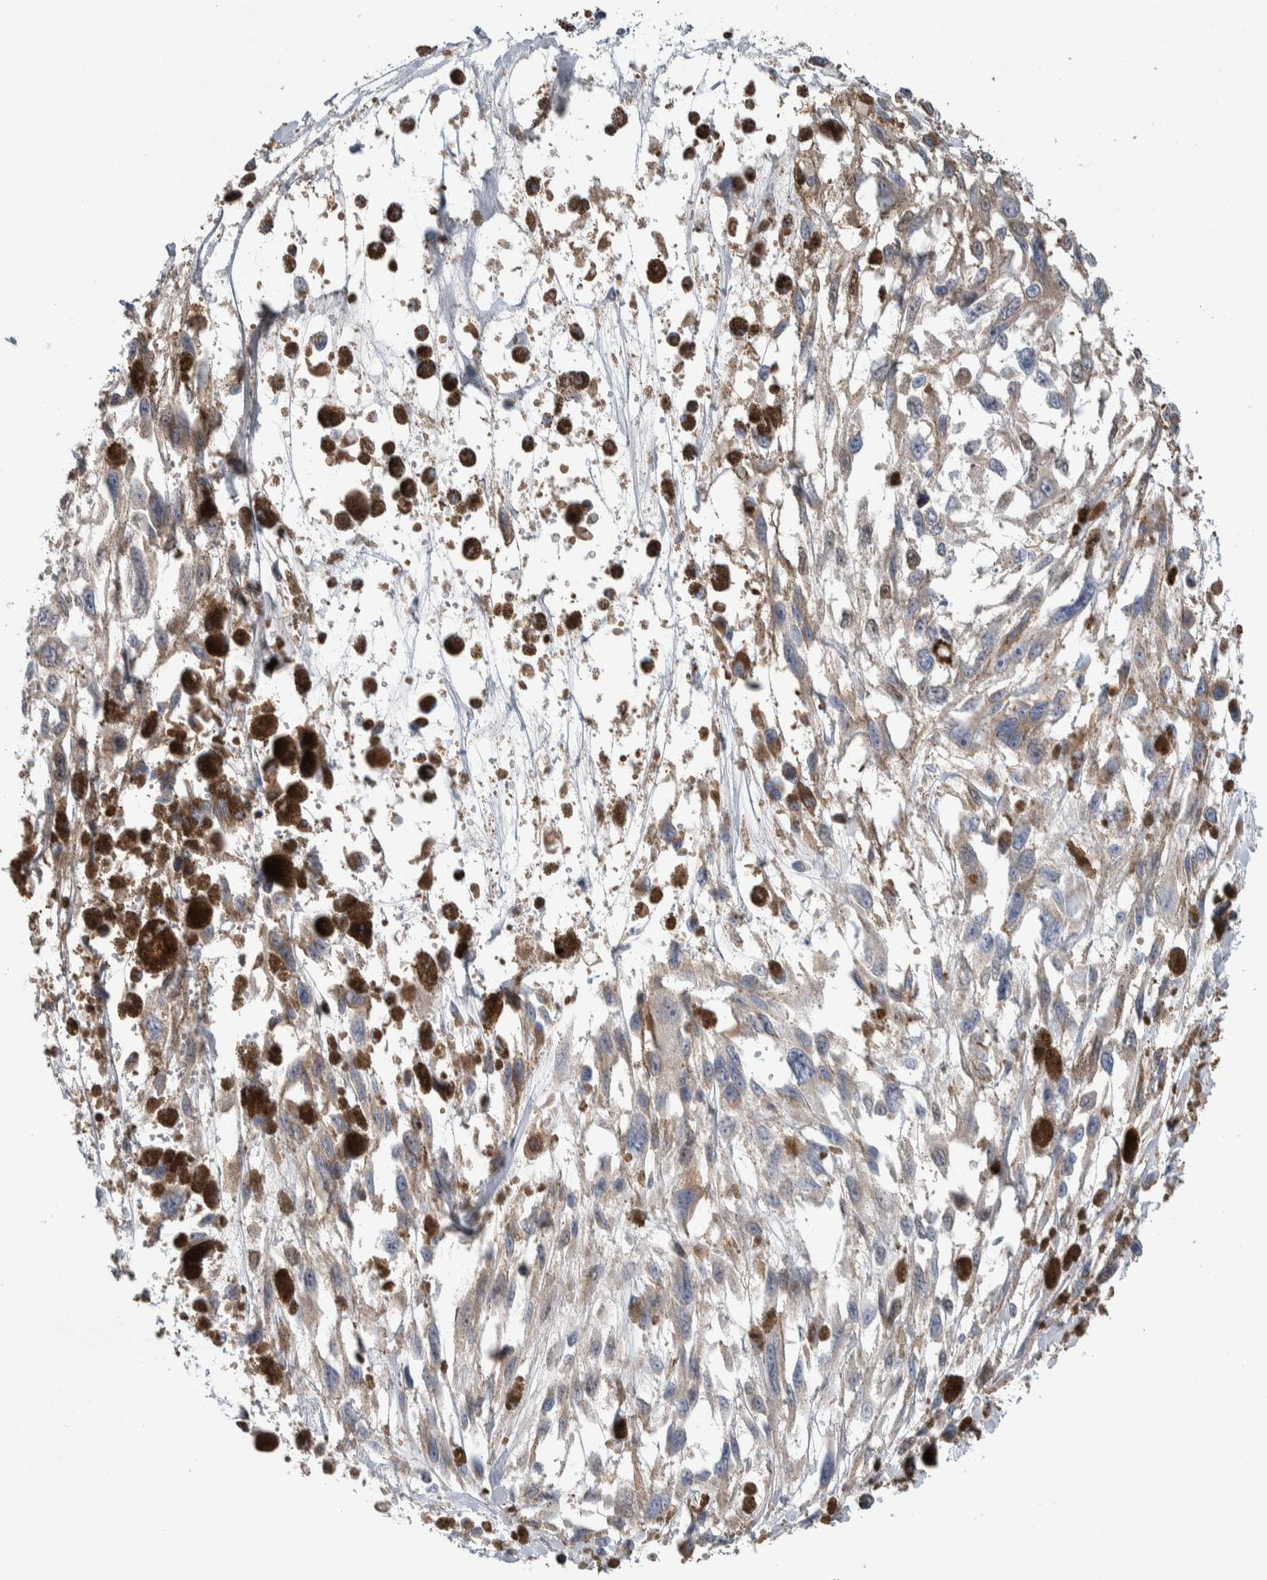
{"staining": {"intensity": "negative", "quantity": "none", "location": "none"}, "tissue": "melanoma", "cell_type": "Tumor cells", "image_type": "cancer", "snomed": [{"axis": "morphology", "description": "Malignant melanoma, Metastatic site"}, {"axis": "topography", "description": "Lymph node"}], "caption": "Immunohistochemistry (IHC) histopathology image of neoplastic tissue: malignant melanoma (metastatic site) stained with DAB (3,3'-diaminobenzidine) reveals no significant protein expression in tumor cells.", "gene": "TAX1BP1", "patient": {"sex": "male", "age": 59}}